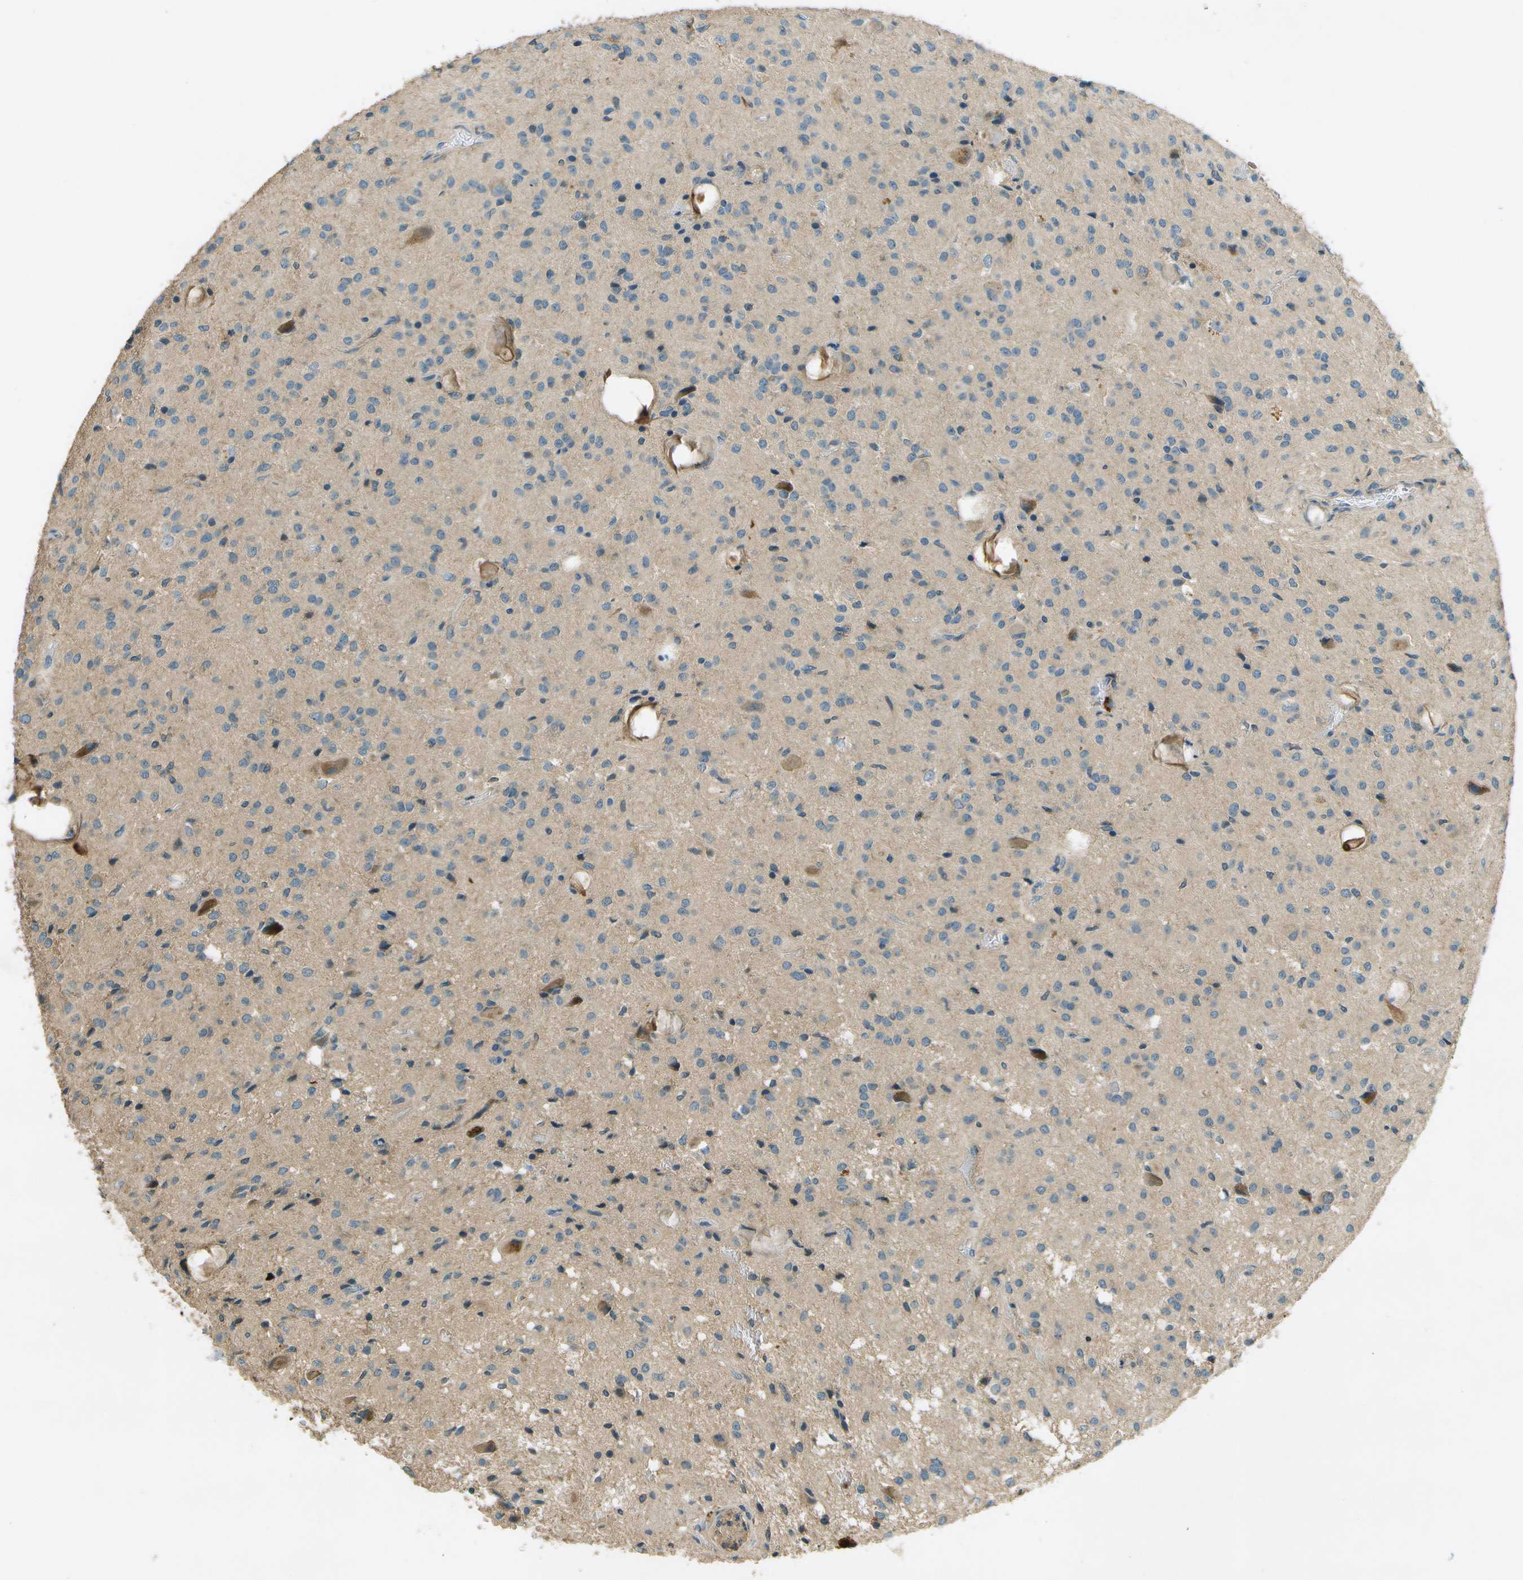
{"staining": {"intensity": "moderate", "quantity": "<25%", "location": "cytoplasmic/membranous"}, "tissue": "glioma", "cell_type": "Tumor cells", "image_type": "cancer", "snomed": [{"axis": "morphology", "description": "Glioma, malignant, High grade"}, {"axis": "topography", "description": "Brain"}], "caption": "Immunohistochemistry (IHC) histopathology image of malignant high-grade glioma stained for a protein (brown), which demonstrates low levels of moderate cytoplasmic/membranous expression in approximately <25% of tumor cells.", "gene": "NUDT4", "patient": {"sex": "female", "age": 59}}